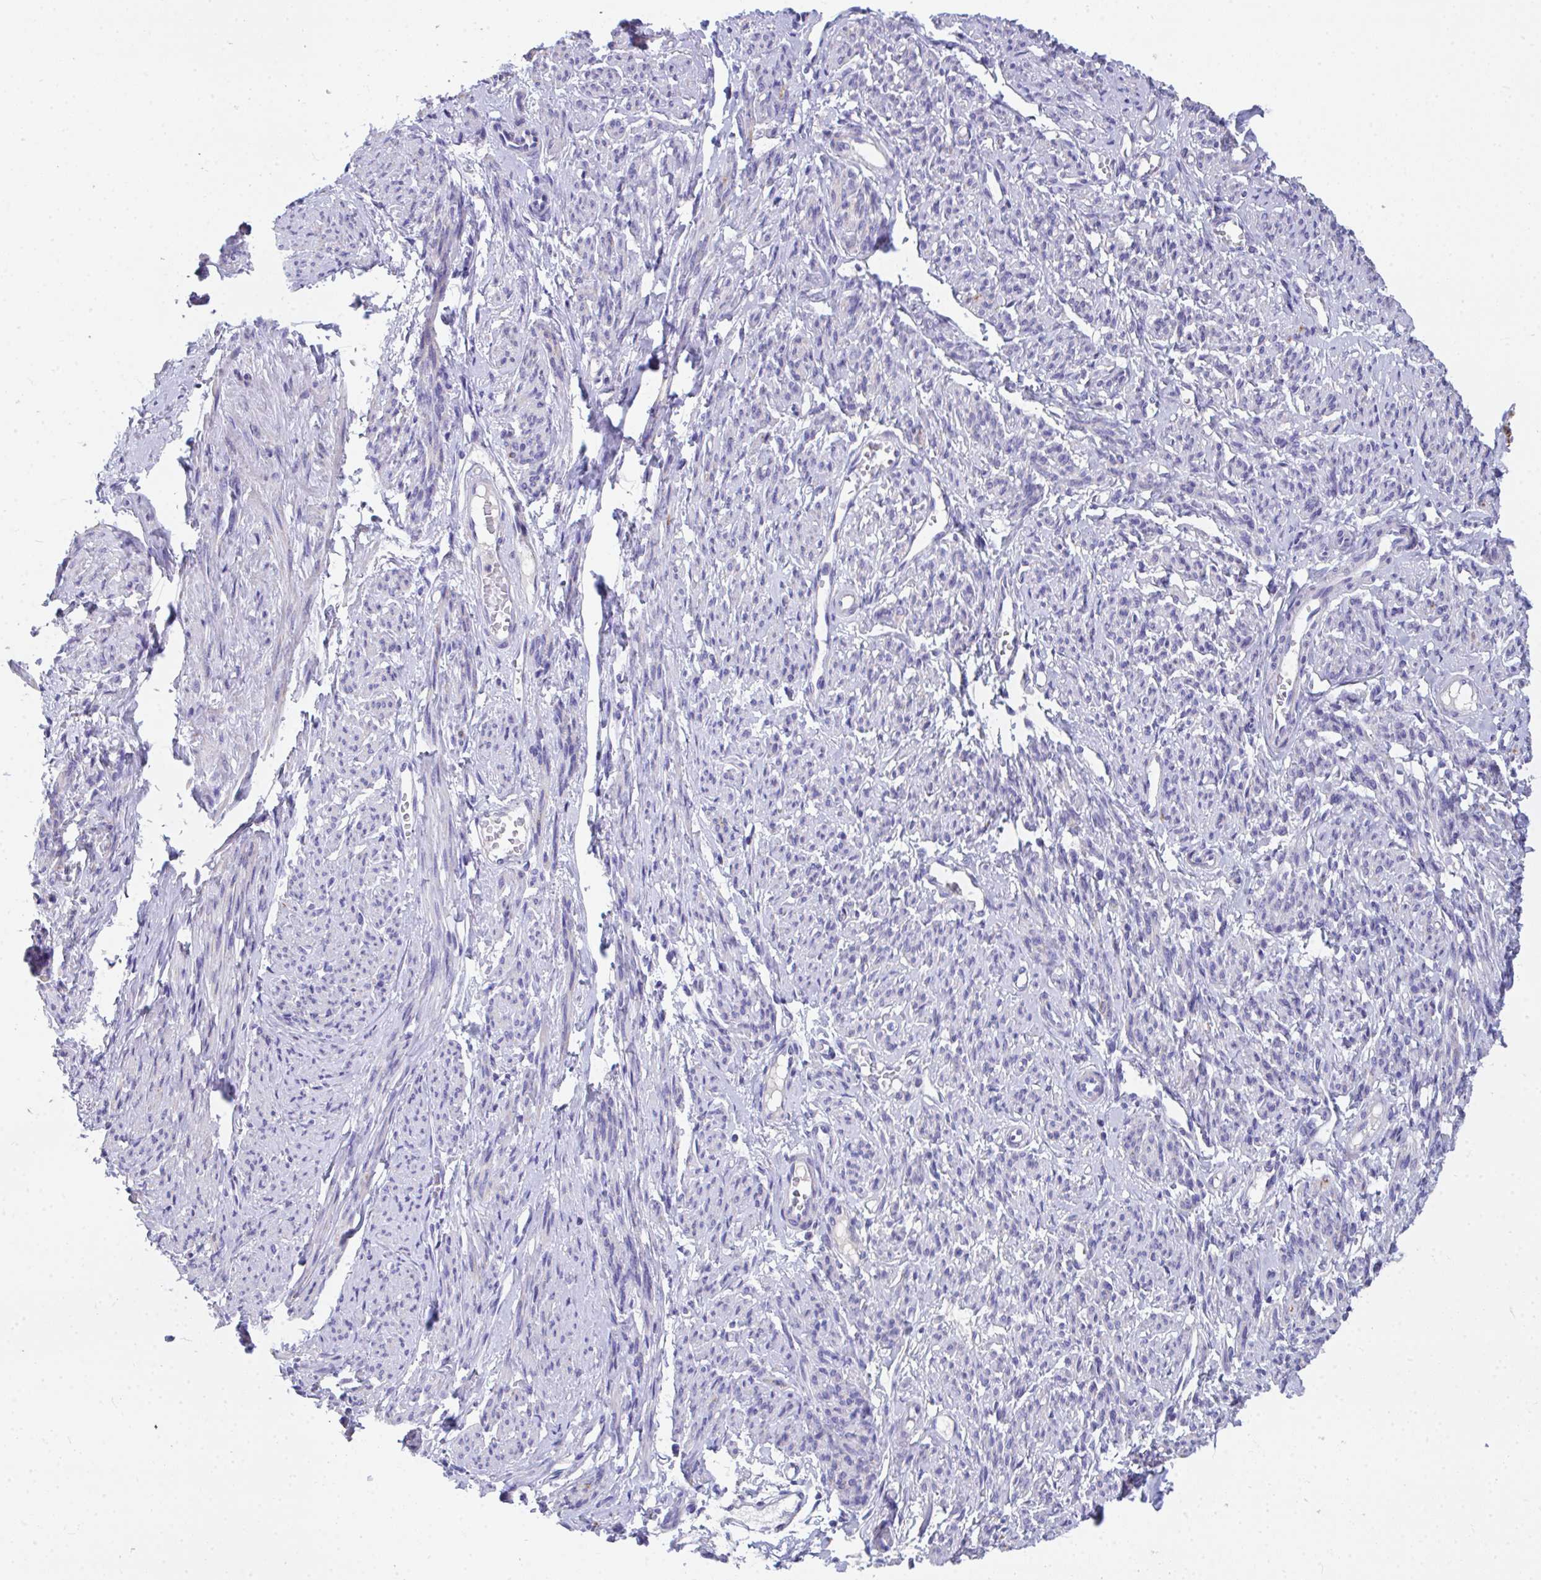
{"staining": {"intensity": "negative", "quantity": "none", "location": "none"}, "tissue": "smooth muscle", "cell_type": "Smooth muscle cells", "image_type": "normal", "snomed": [{"axis": "morphology", "description": "Normal tissue, NOS"}, {"axis": "topography", "description": "Smooth muscle"}], "caption": "An immunohistochemistry (IHC) photomicrograph of normal smooth muscle is shown. There is no staining in smooth muscle cells of smooth muscle. (DAB (3,3'-diaminobenzidine) IHC with hematoxylin counter stain).", "gene": "COA5", "patient": {"sex": "female", "age": 65}}